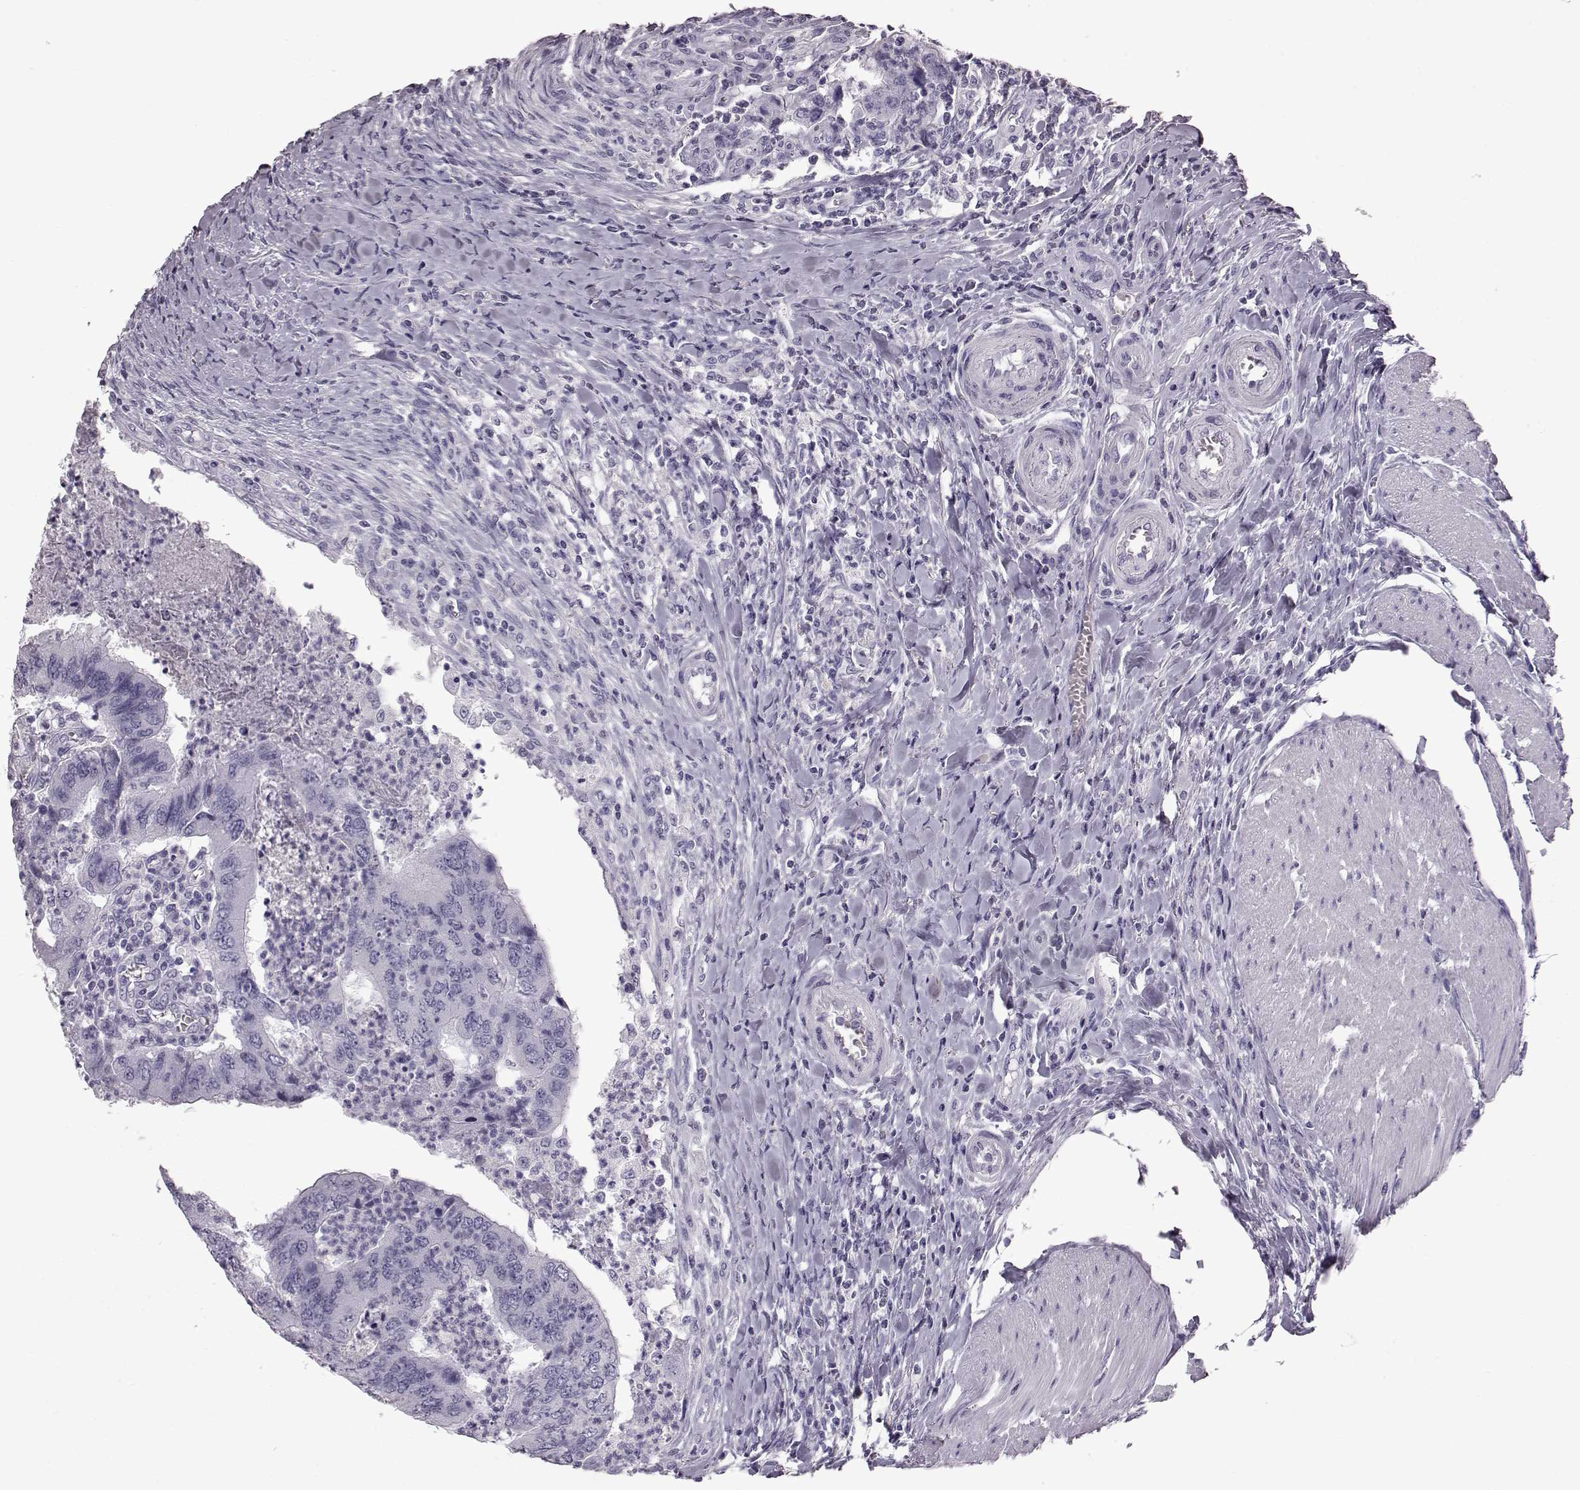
{"staining": {"intensity": "negative", "quantity": "none", "location": "none"}, "tissue": "colorectal cancer", "cell_type": "Tumor cells", "image_type": "cancer", "snomed": [{"axis": "morphology", "description": "Adenocarcinoma, NOS"}, {"axis": "topography", "description": "Colon"}], "caption": "DAB (3,3'-diaminobenzidine) immunohistochemical staining of colorectal cancer (adenocarcinoma) reveals no significant positivity in tumor cells.", "gene": "TCHHL1", "patient": {"sex": "female", "age": 67}}